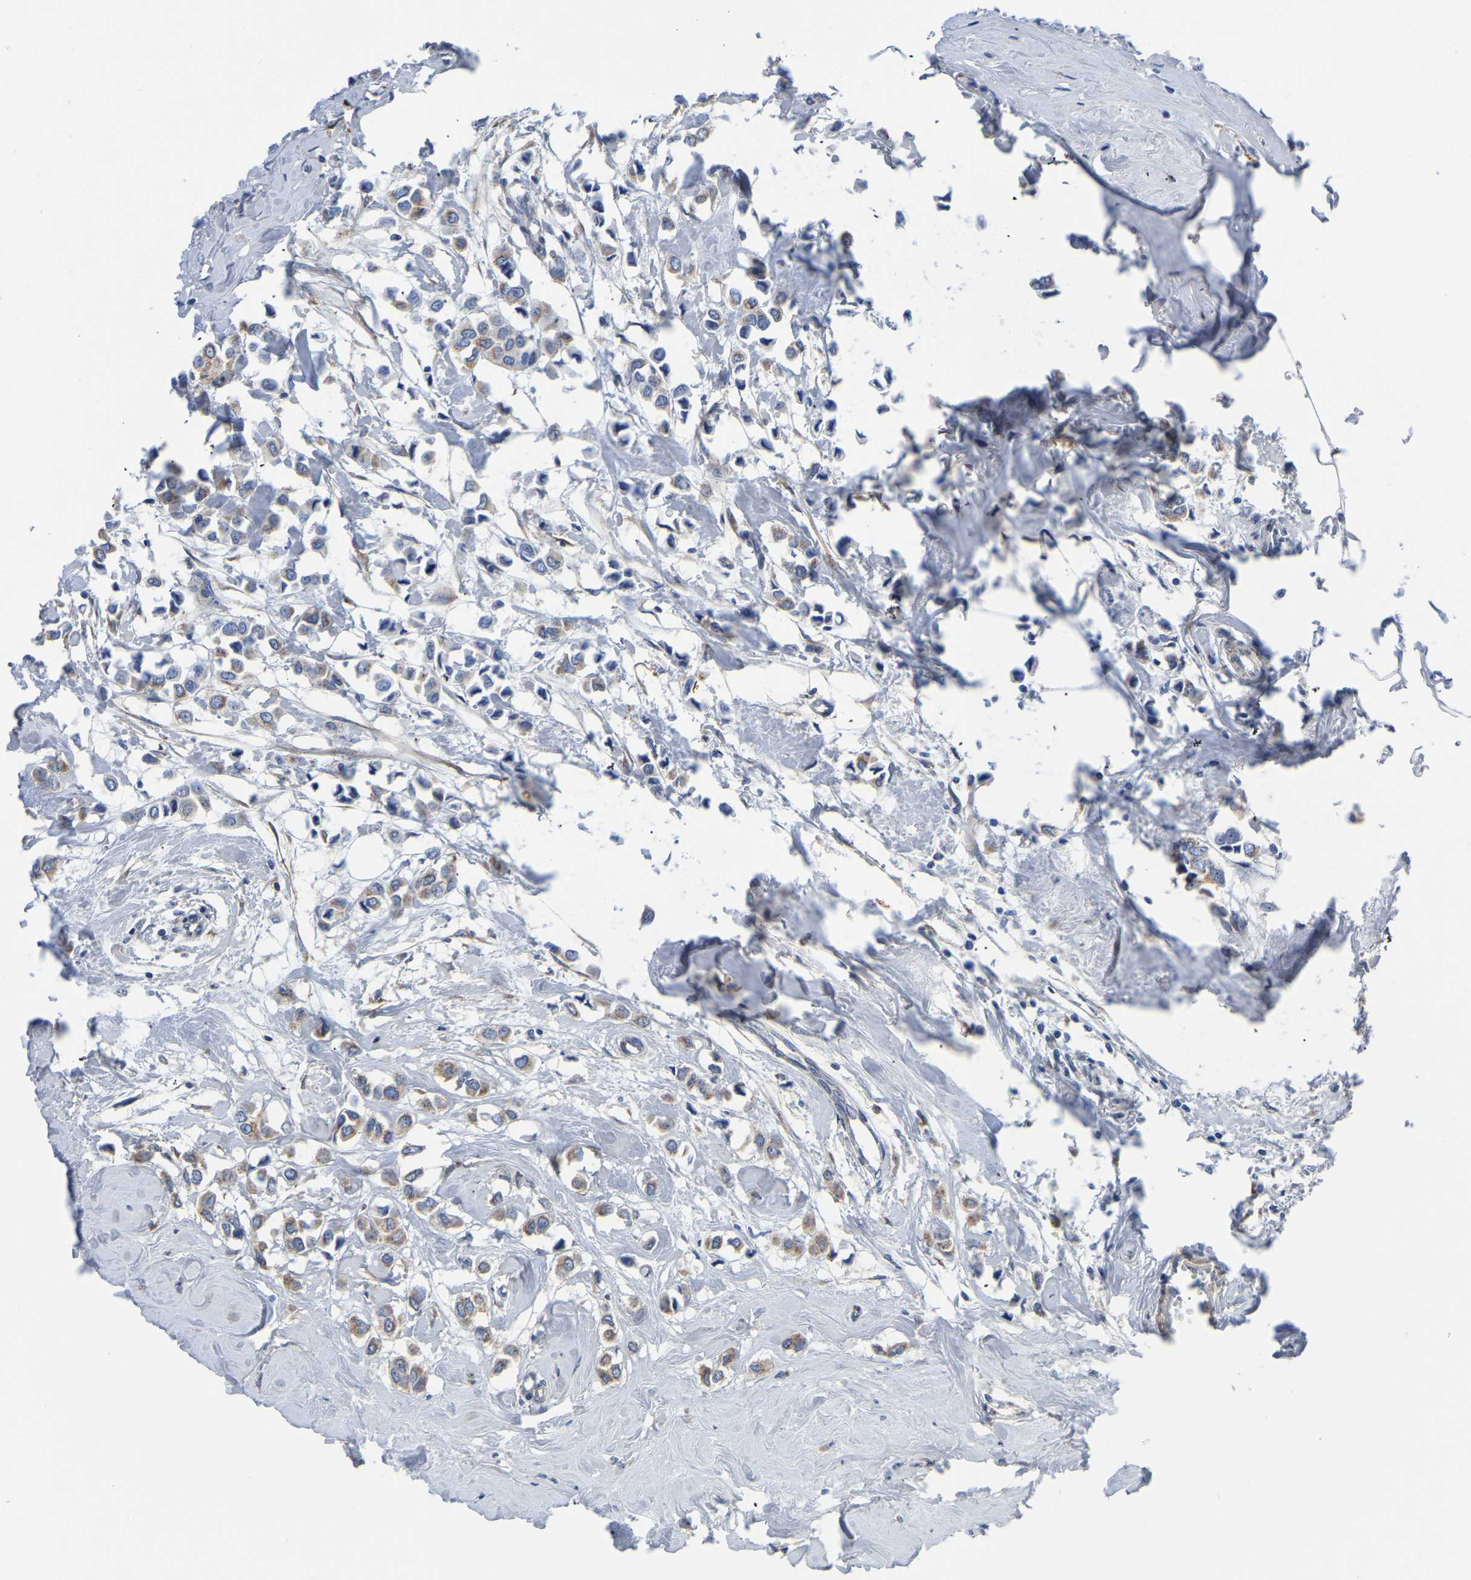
{"staining": {"intensity": "moderate", "quantity": "25%-75%", "location": "cytoplasmic/membranous"}, "tissue": "breast cancer", "cell_type": "Tumor cells", "image_type": "cancer", "snomed": [{"axis": "morphology", "description": "Lobular carcinoma"}, {"axis": "topography", "description": "Breast"}], "caption": "Moderate cytoplasmic/membranous protein staining is identified in about 25%-75% of tumor cells in breast cancer.", "gene": "PDLIM7", "patient": {"sex": "female", "age": 51}}